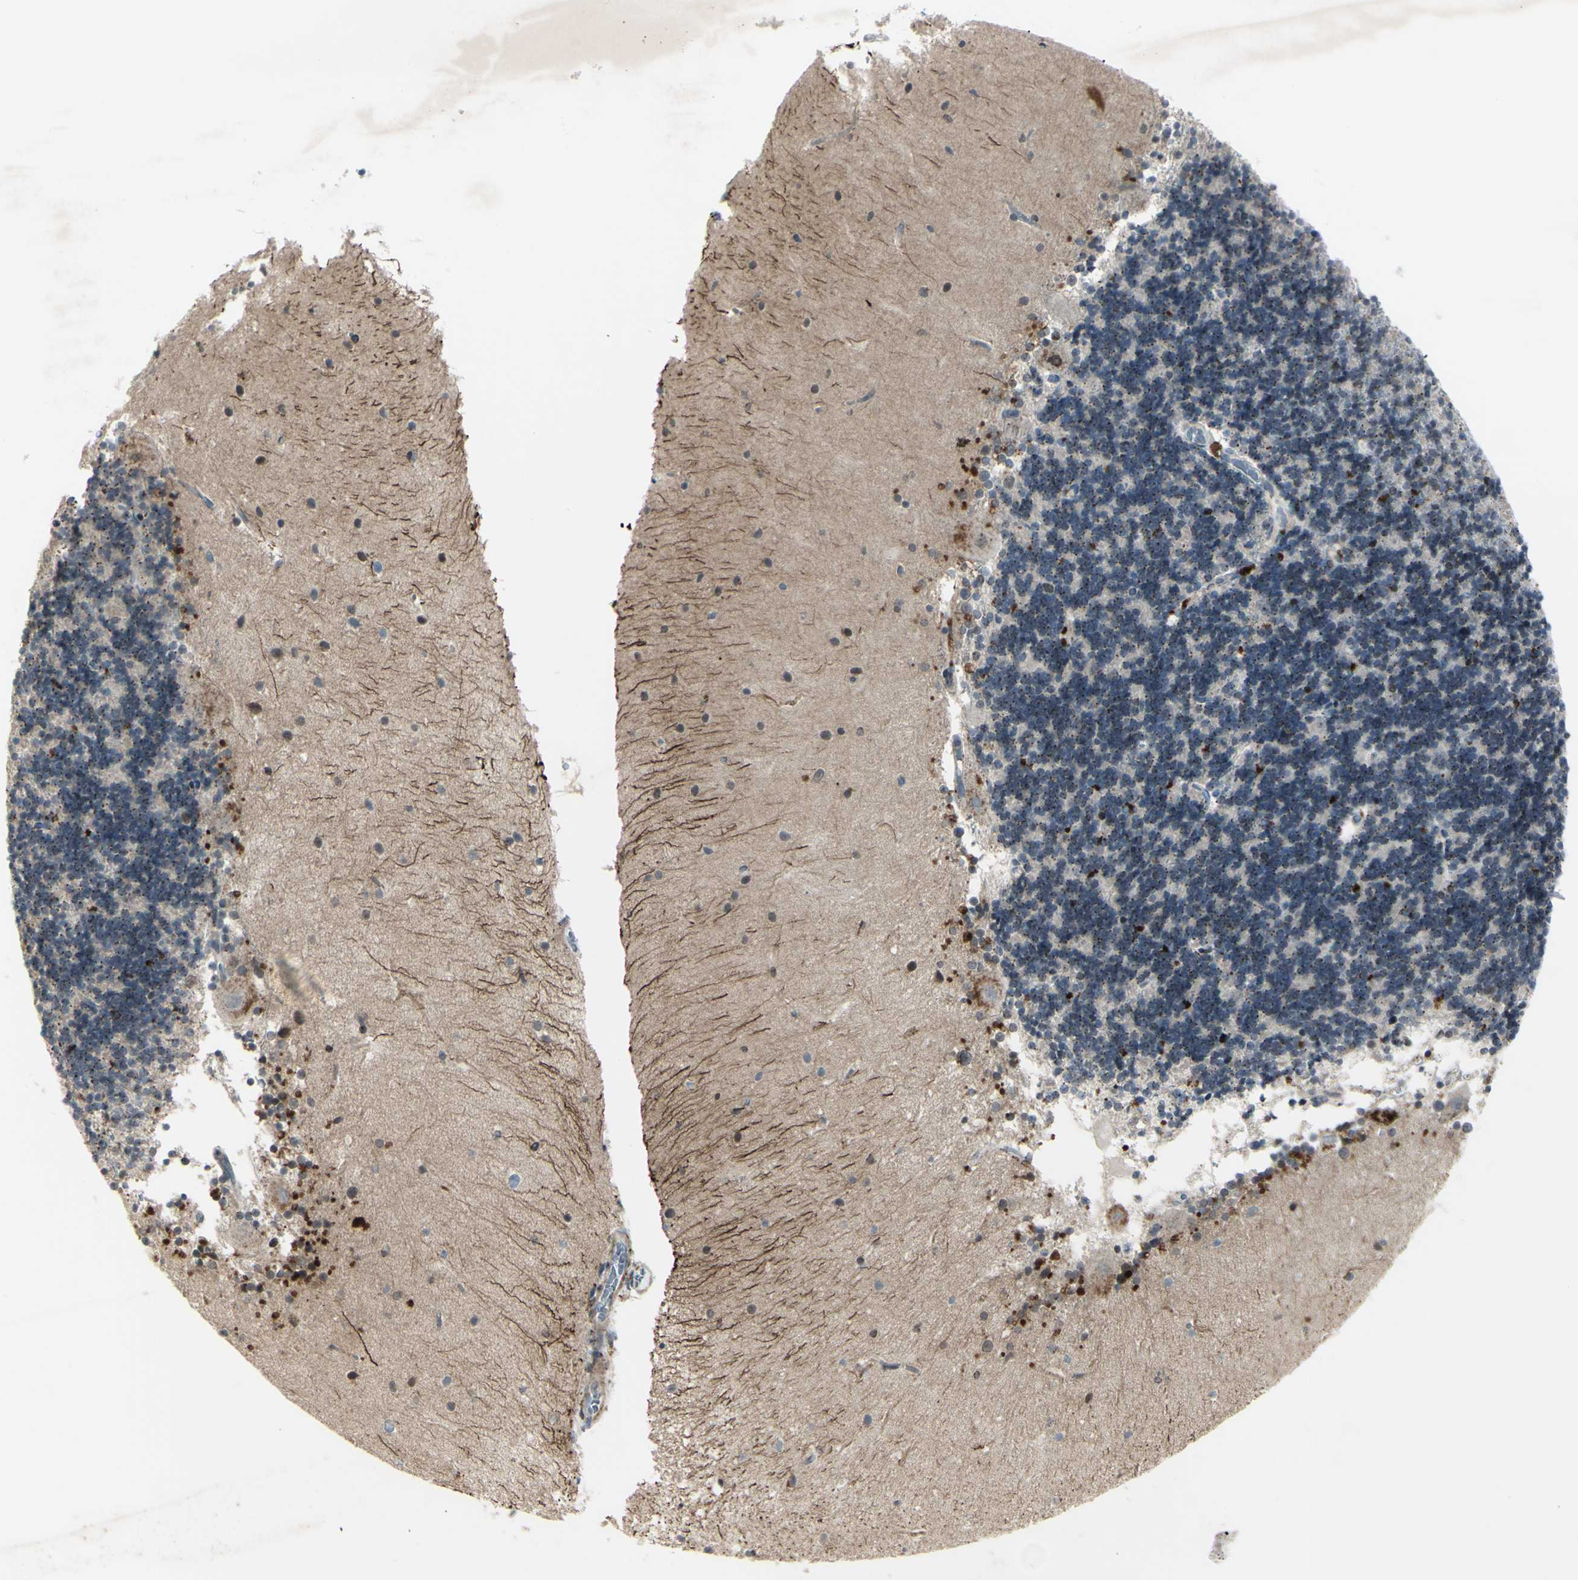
{"staining": {"intensity": "weak", "quantity": "<25%", "location": "cytoplasmic/membranous,nuclear"}, "tissue": "cerebellum", "cell_type": "Cells in granular layer", "image_type": "normal", "snomed": [{"axis": "morphology", "description": "Normal tissue, NOS"}, {"axis": "topography", "description": "Cerebellum"}], "caption": "A high-resolution photomicrograph shows immunohistochemistry staining of benign cerebellum, which exhibits no significant expression in cells in granular layer. (DAB immunohistochemistry with hematoxylin counter stain).", "gene": "FGFR2", "patient": {"sex": "female", "age": 54}}